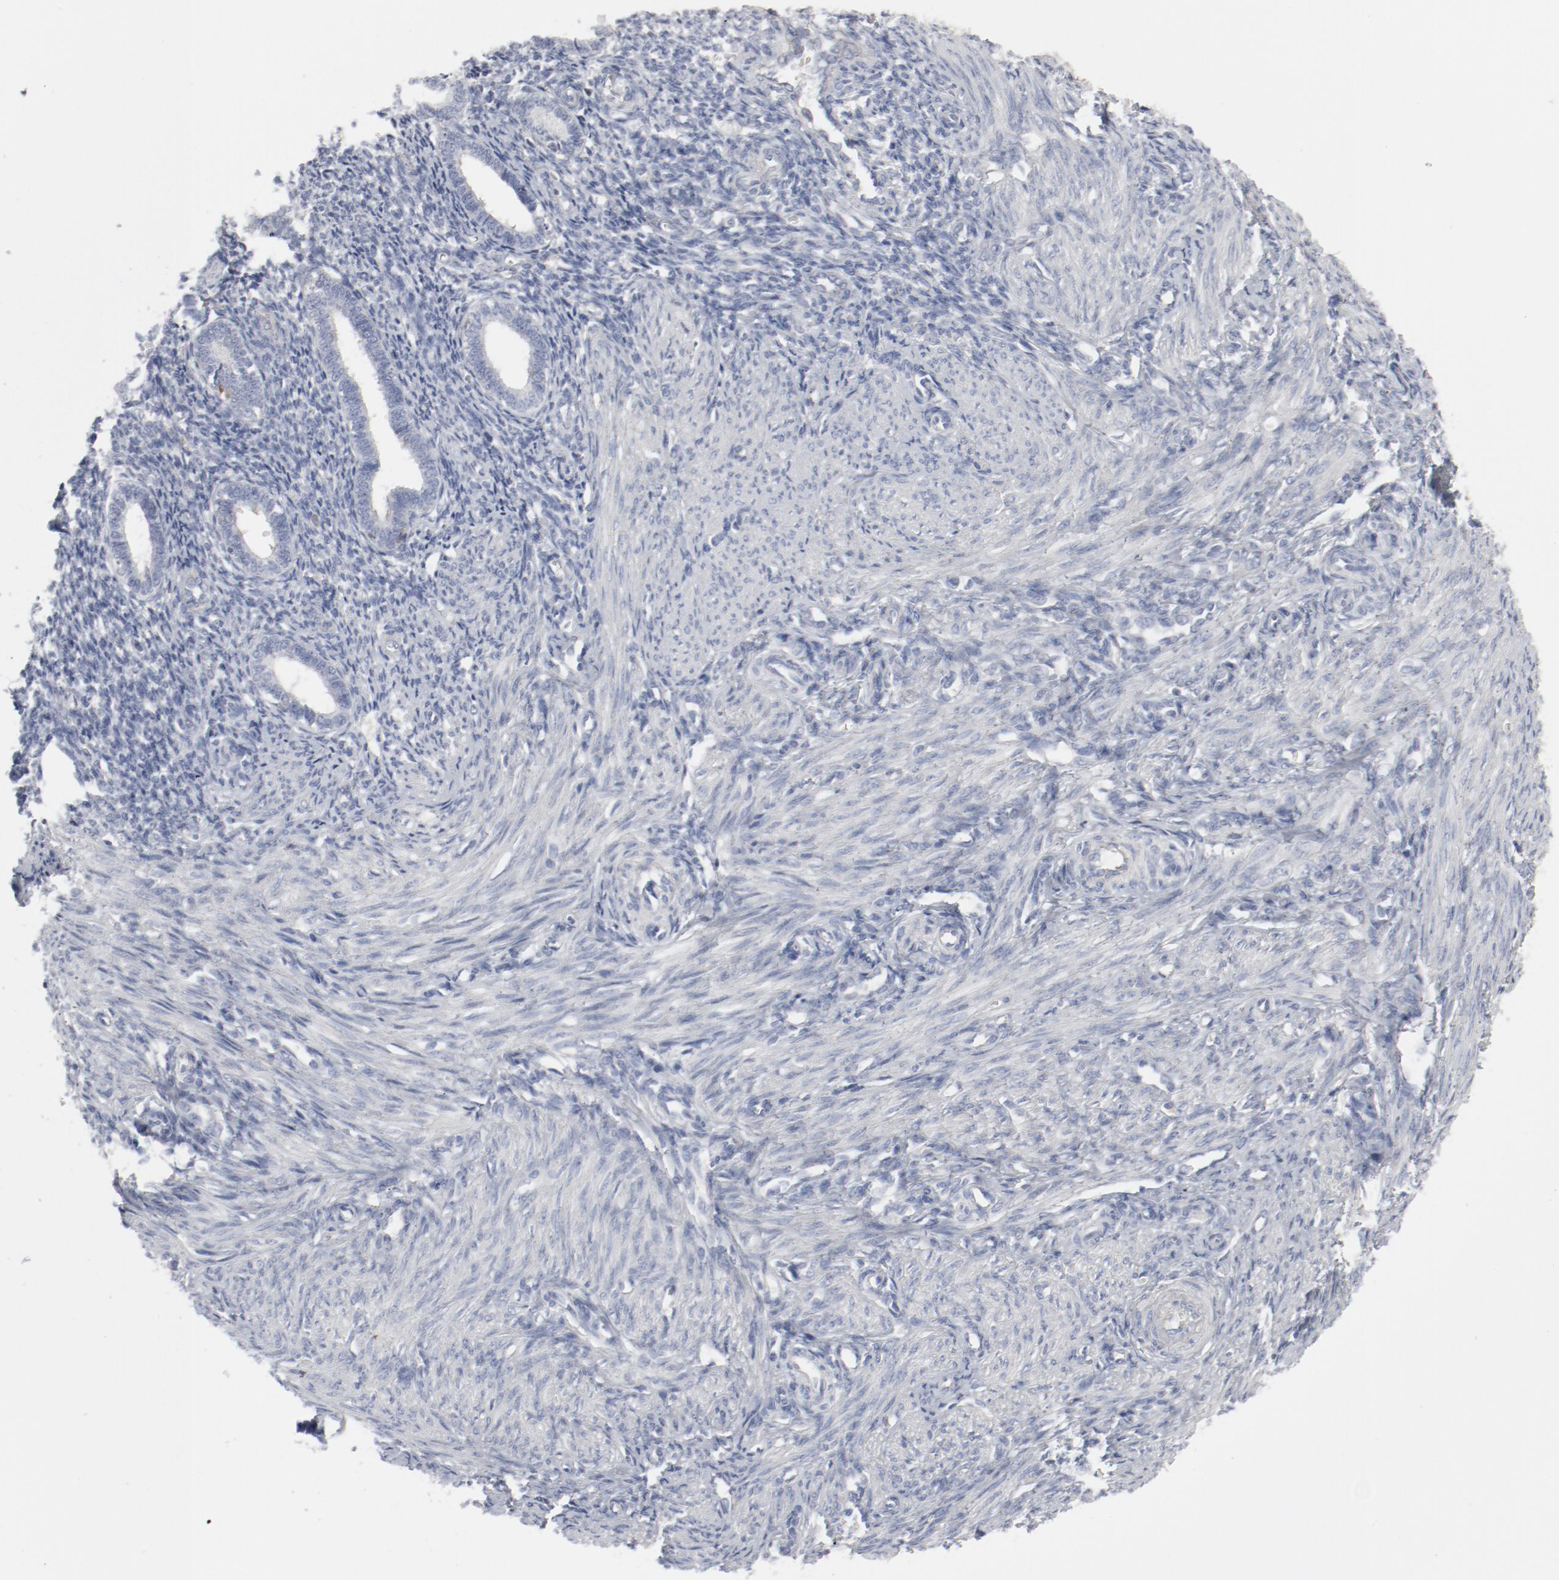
{"staining": {"intensity": "moderate", "quantity": "25%-75%", "location": "nuclear"}, "tissue": "endometrium", "cell_type": "Cells in endometrial stroma", "image_type": "normal", "snomed": [{"axis": "morphology", "description": "Normal tissue, NOS"}, {"axis": "topography", "description": "Endometrium"}], "caption": "IHC staining of unremarkable endometrium, which displays medium levels of moderate nuclear staining in about 25%-75% of cells in endometrial stroma indicating moderate nuclear protein staining. The staining was performed using DAB (3,3'-diaminobenzidine) (brown) for protein detection and nuclei were counterstained in hematoxylin (blue).", "gene": "CDK1", "patient": {"sex": "female", "age": 27}}